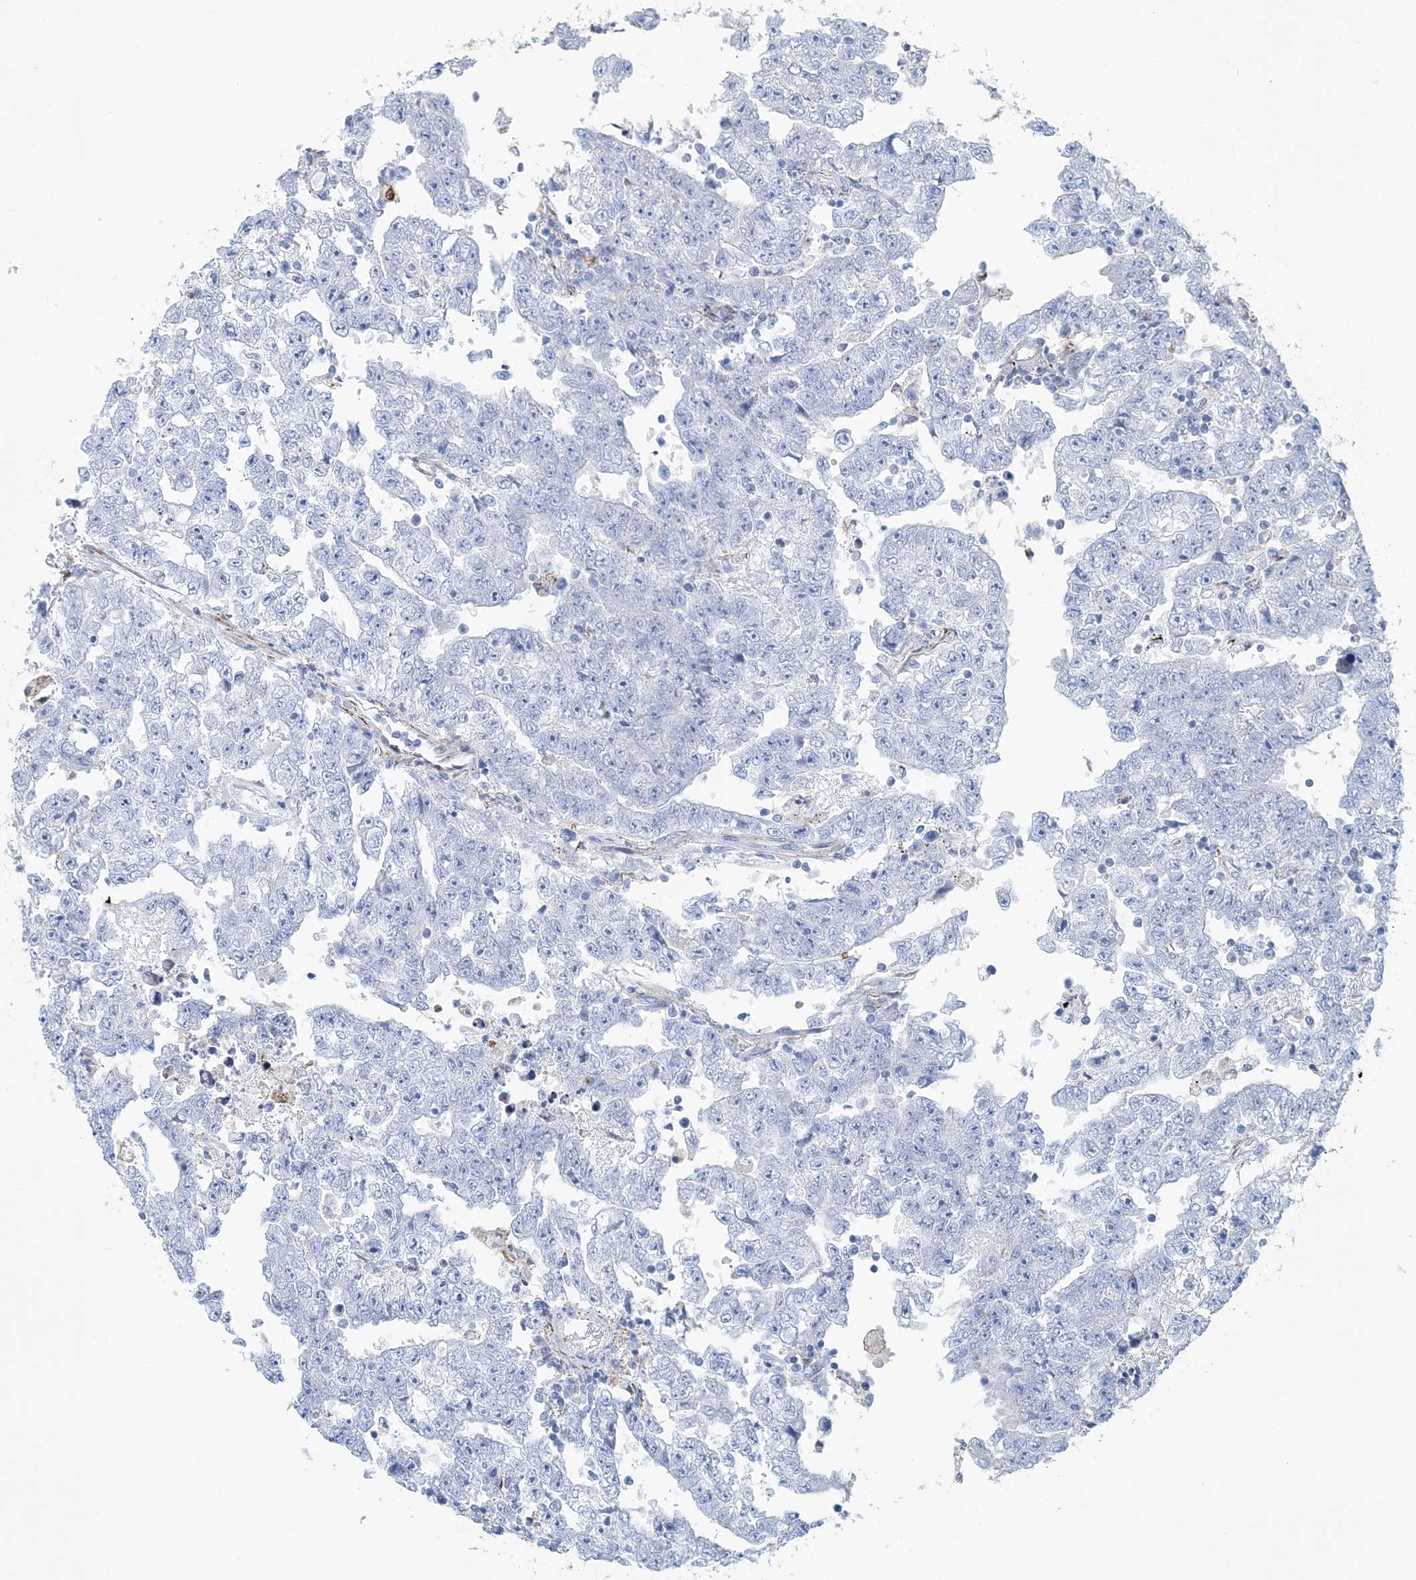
{"staining": {"intensity": "negative", "quantity": "none", "location": "none"}, "tissue": "testis cancer", "cell_type": "Tumor cells", "image_type": "cancer", "snomed": [{"axis": "morphology", "description": "Carcinoma, Embryonal, NOS"}, {"axis": "topography", "description": "Testis"}], "caption": "Tumor cells show no significant expression in embryonal carcinoma (testis).", "gene": "NKX6-1", "patient": {"sex": "male", "age": 25}}